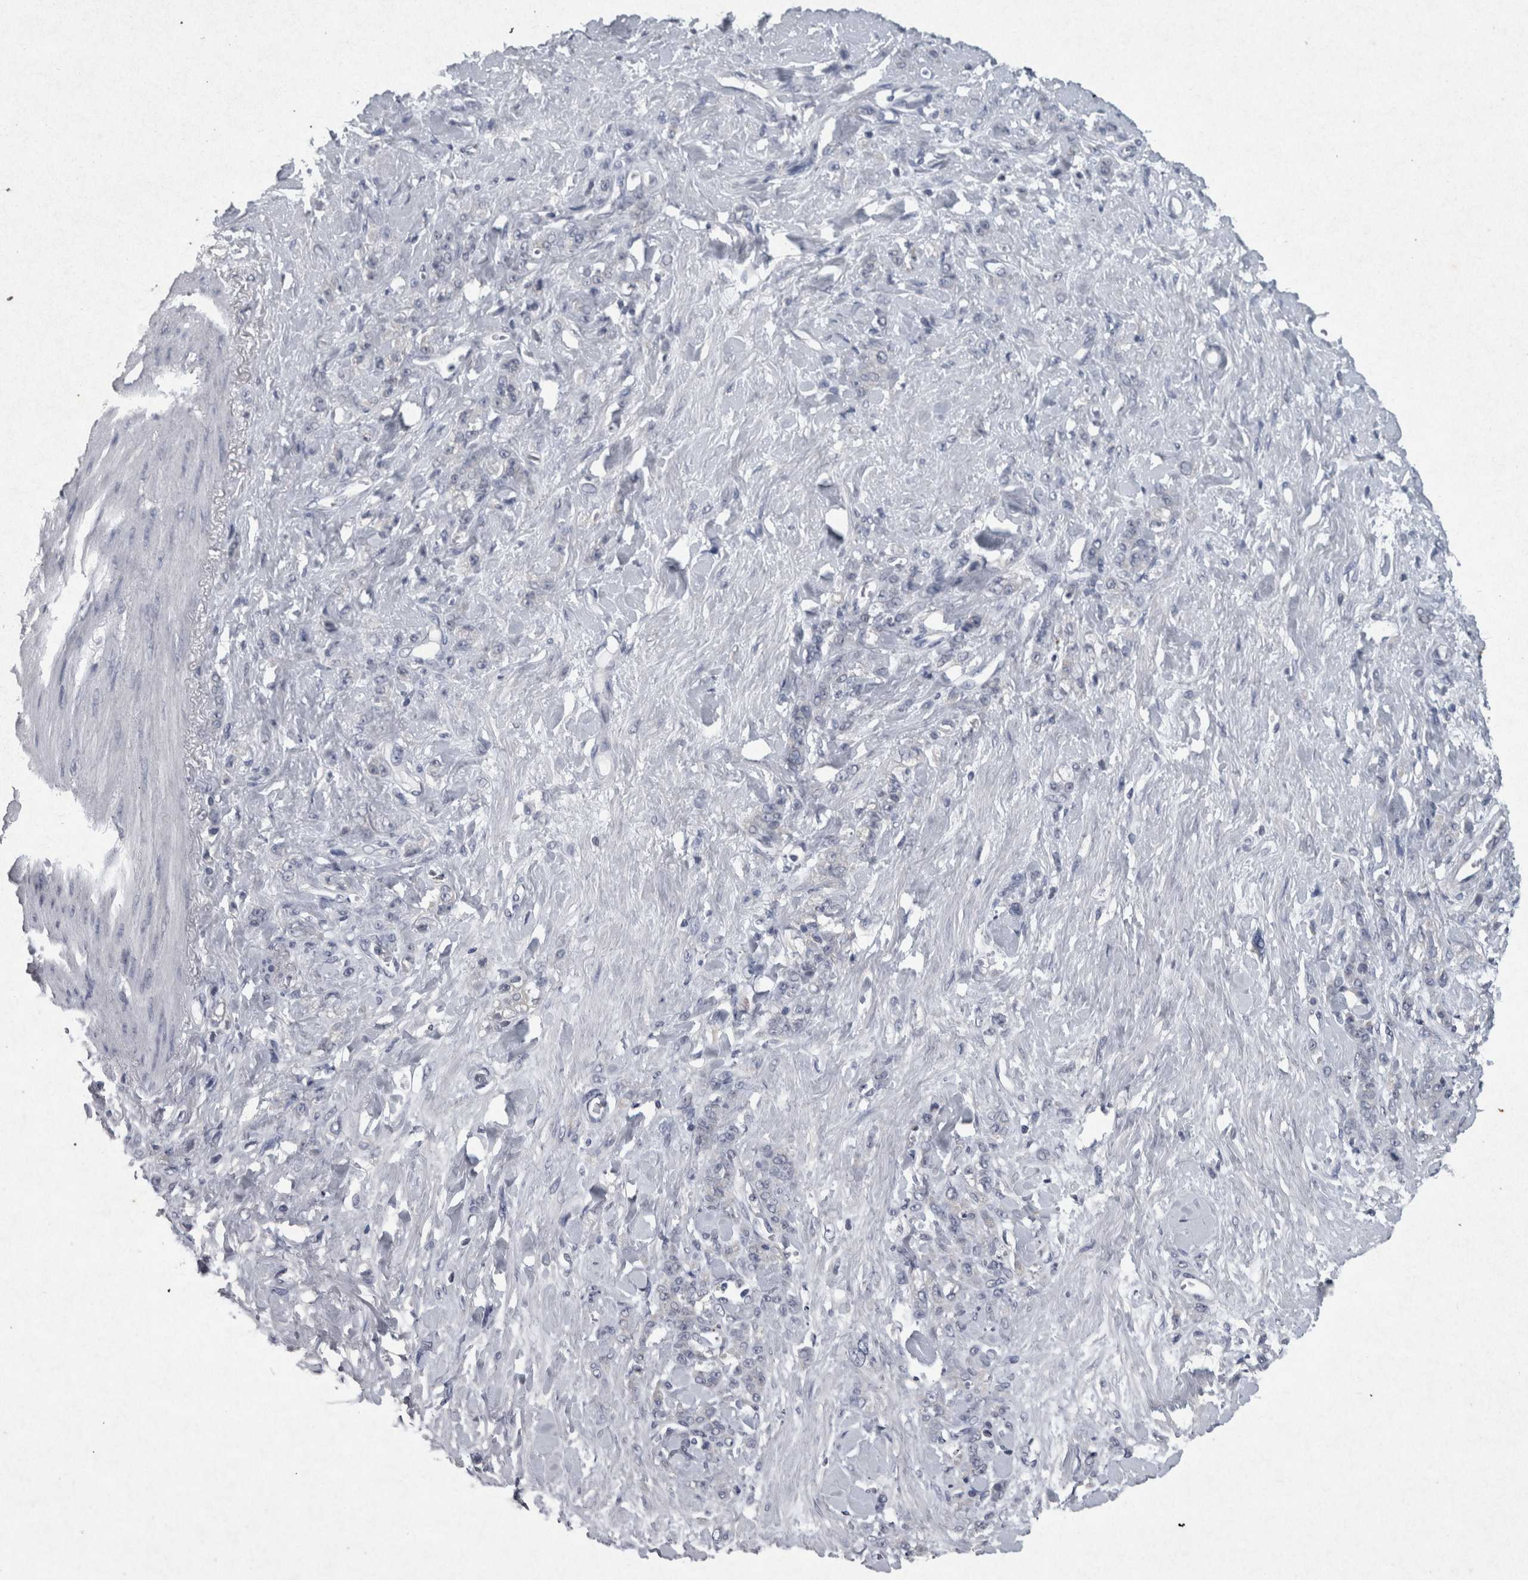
{"staining": {"intensity": "negative", "quantity": "none", "location": "none"}, "tissue": "stomach cancer", "cell_type": "Tumor cells", "image_type": "cancer", "snomed": [{"axis": "morphology", "description": "Adenocarcinoma, NOS"}, {"axis": "topography", "description": "Stomach"}], "caption": "Stomach adenocarcinoma stained for a protein using immunohistochemistry exhibits no expression tumor cells.", "gene": "WNT7A", "patient": {"sex": "male", "age": 82}}